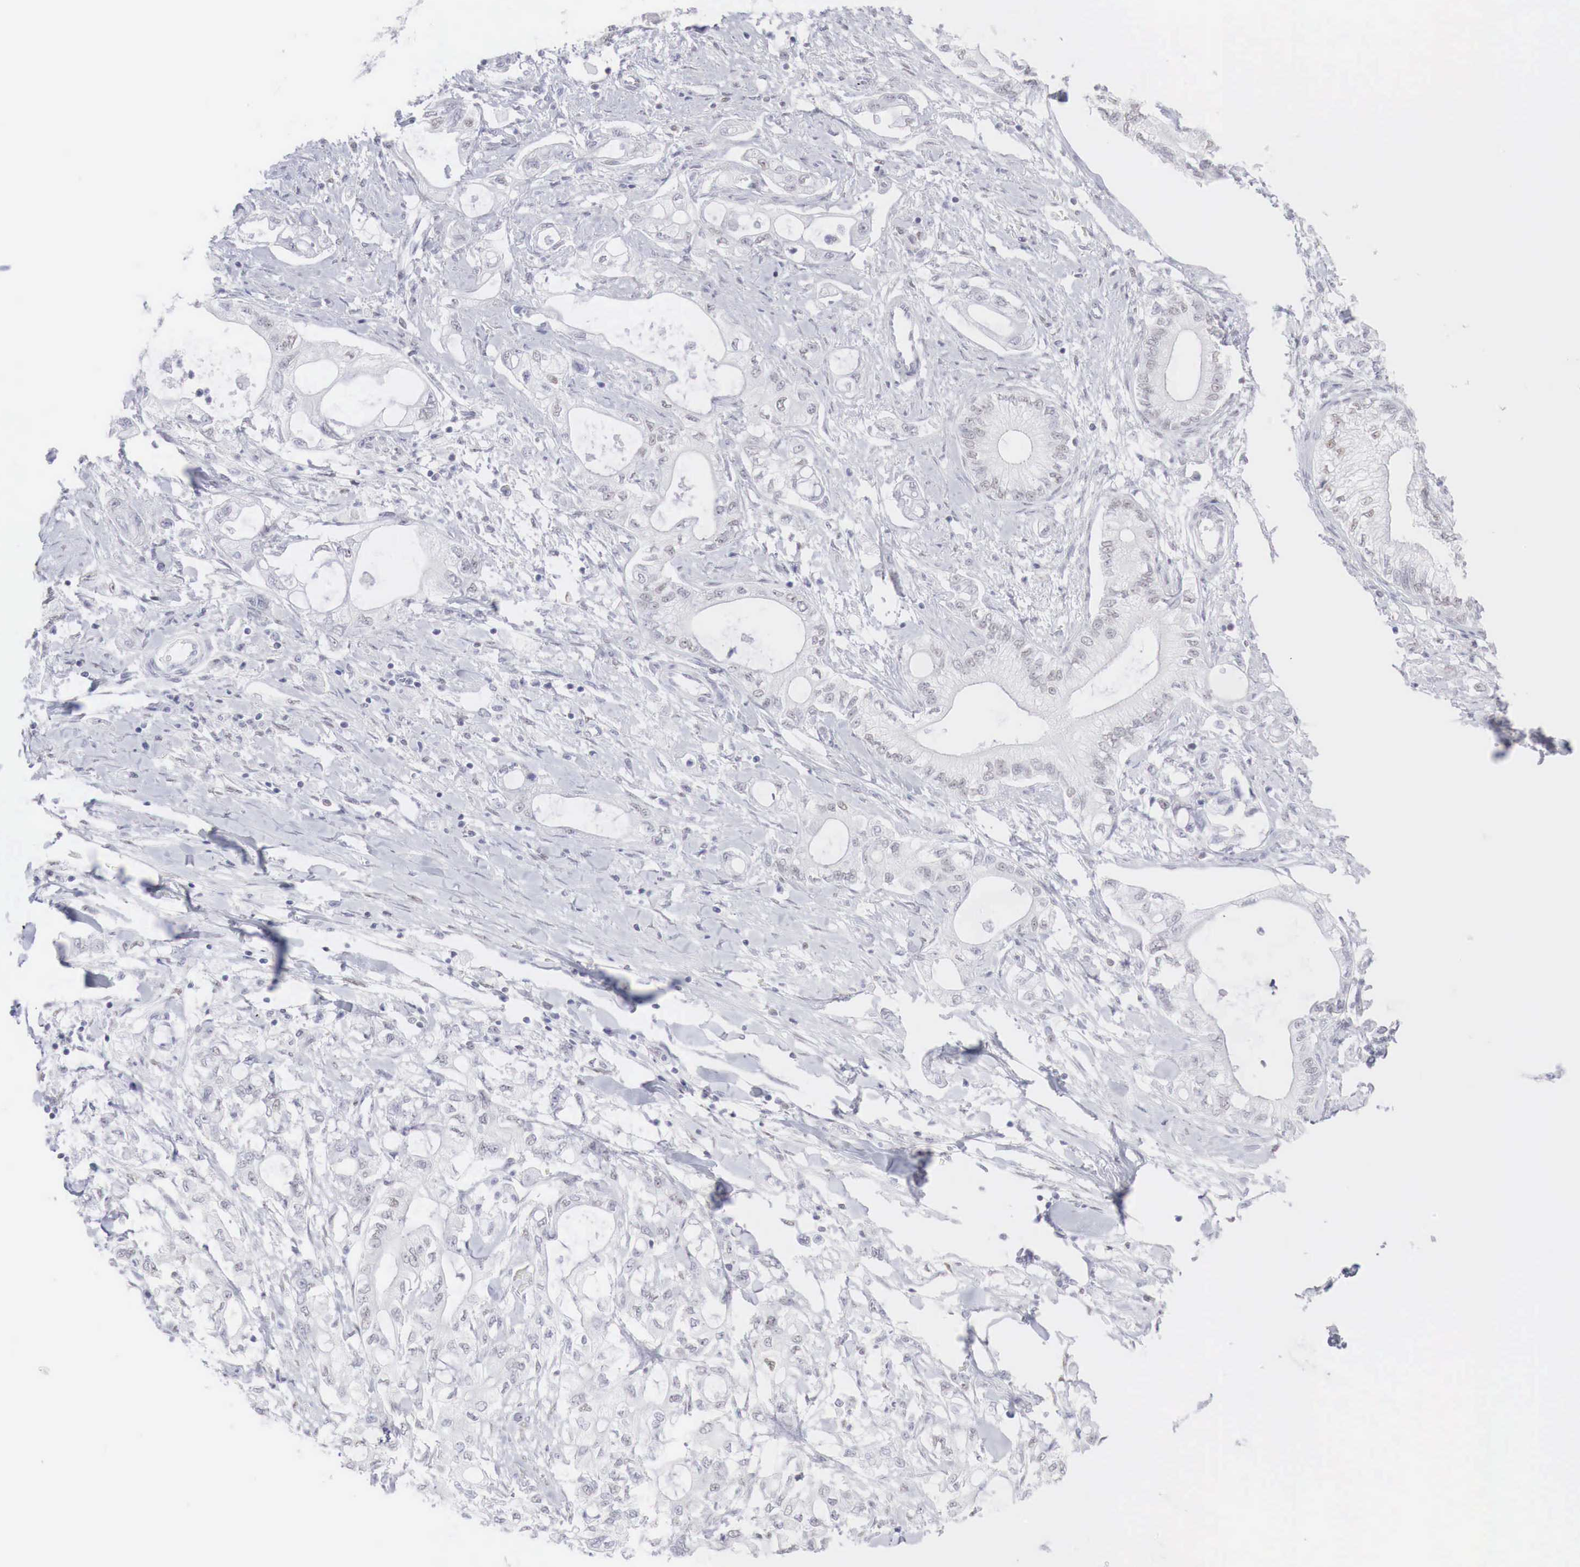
{"staining": {"intensity": "negative", "quantity": "none", "location": "none"}, "tissue": "pancreatic cancer", "cell_type": "Tumor cells", "image_type": "cancer", "snomed": [{"axis": "morphology", "description": "Adenocarcinoma, NOS"}, {"axis": "topography", "description": "Pancreas"}], "caption": "This micrograph is of pancreatic cancer stained with immunohistochemistry (IHC) to label a protein in brown with the nuclei are counter-stained blue. There is no staining in tumor cells. (Brightfield microscopy of DAB (3,3'-diaminobenzidine) immunohistochemistry (IHC) at high magnification).", "gene": "FOXP2", "patient": {"sex": "male", "age": 79}}